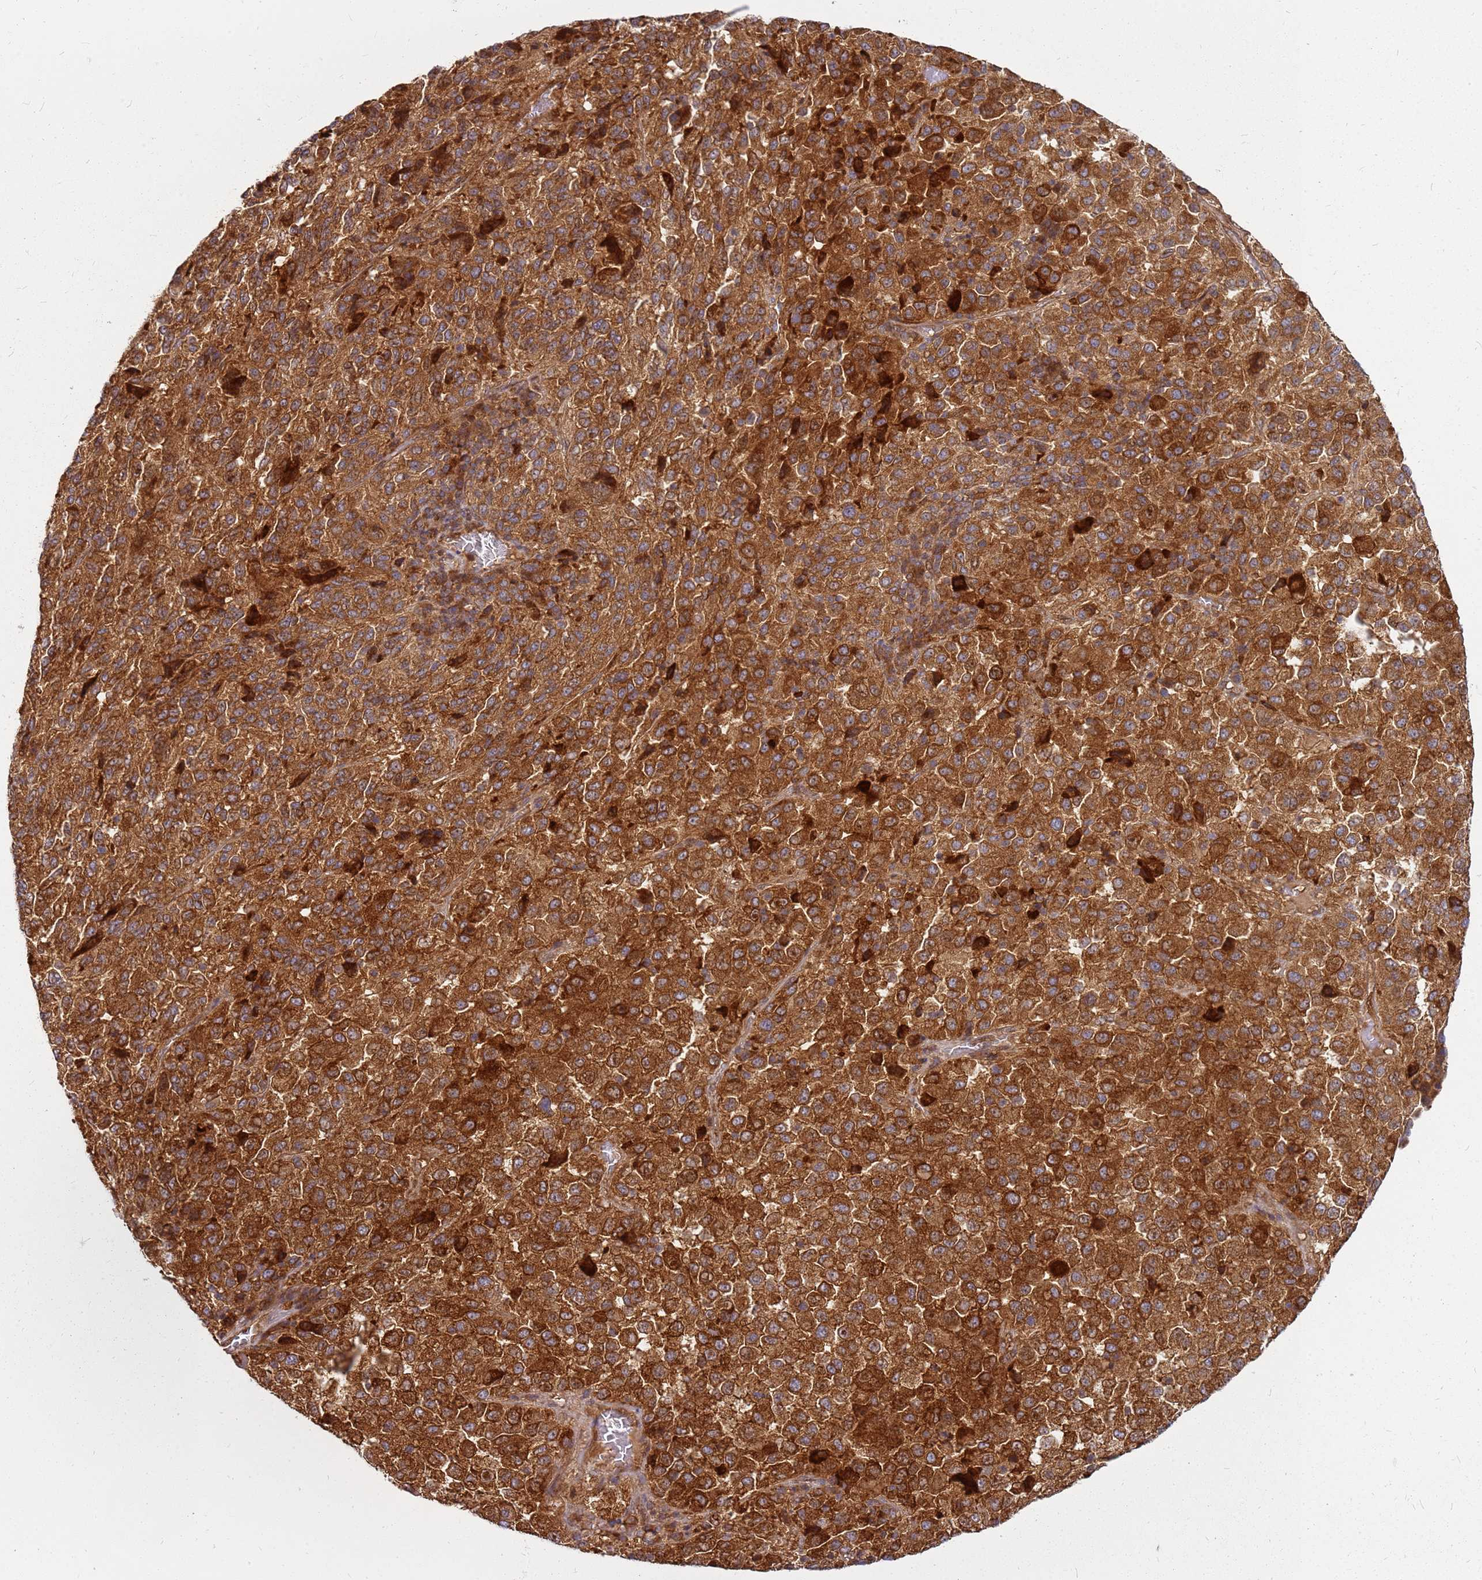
{"staining": {"intensity": "strong", "quantity": ">75%", "location": "cytoplasmic/membranous"}, "tissue": "melanoma", "cell_type": "Tumor cells", "image_type": "cancer", "snomed": [{"axis": "morphology", "description": "Malignant melanoma, Metastatic site"}, {"axis": "topography", "description": "Lung"}], "caption": "Tumor cells show strong cytoplasmic/membranous expression in about >75% of cells in melanoma.", "gene": "CCDC159", "patient": {"sex": "male", "age": 64}}